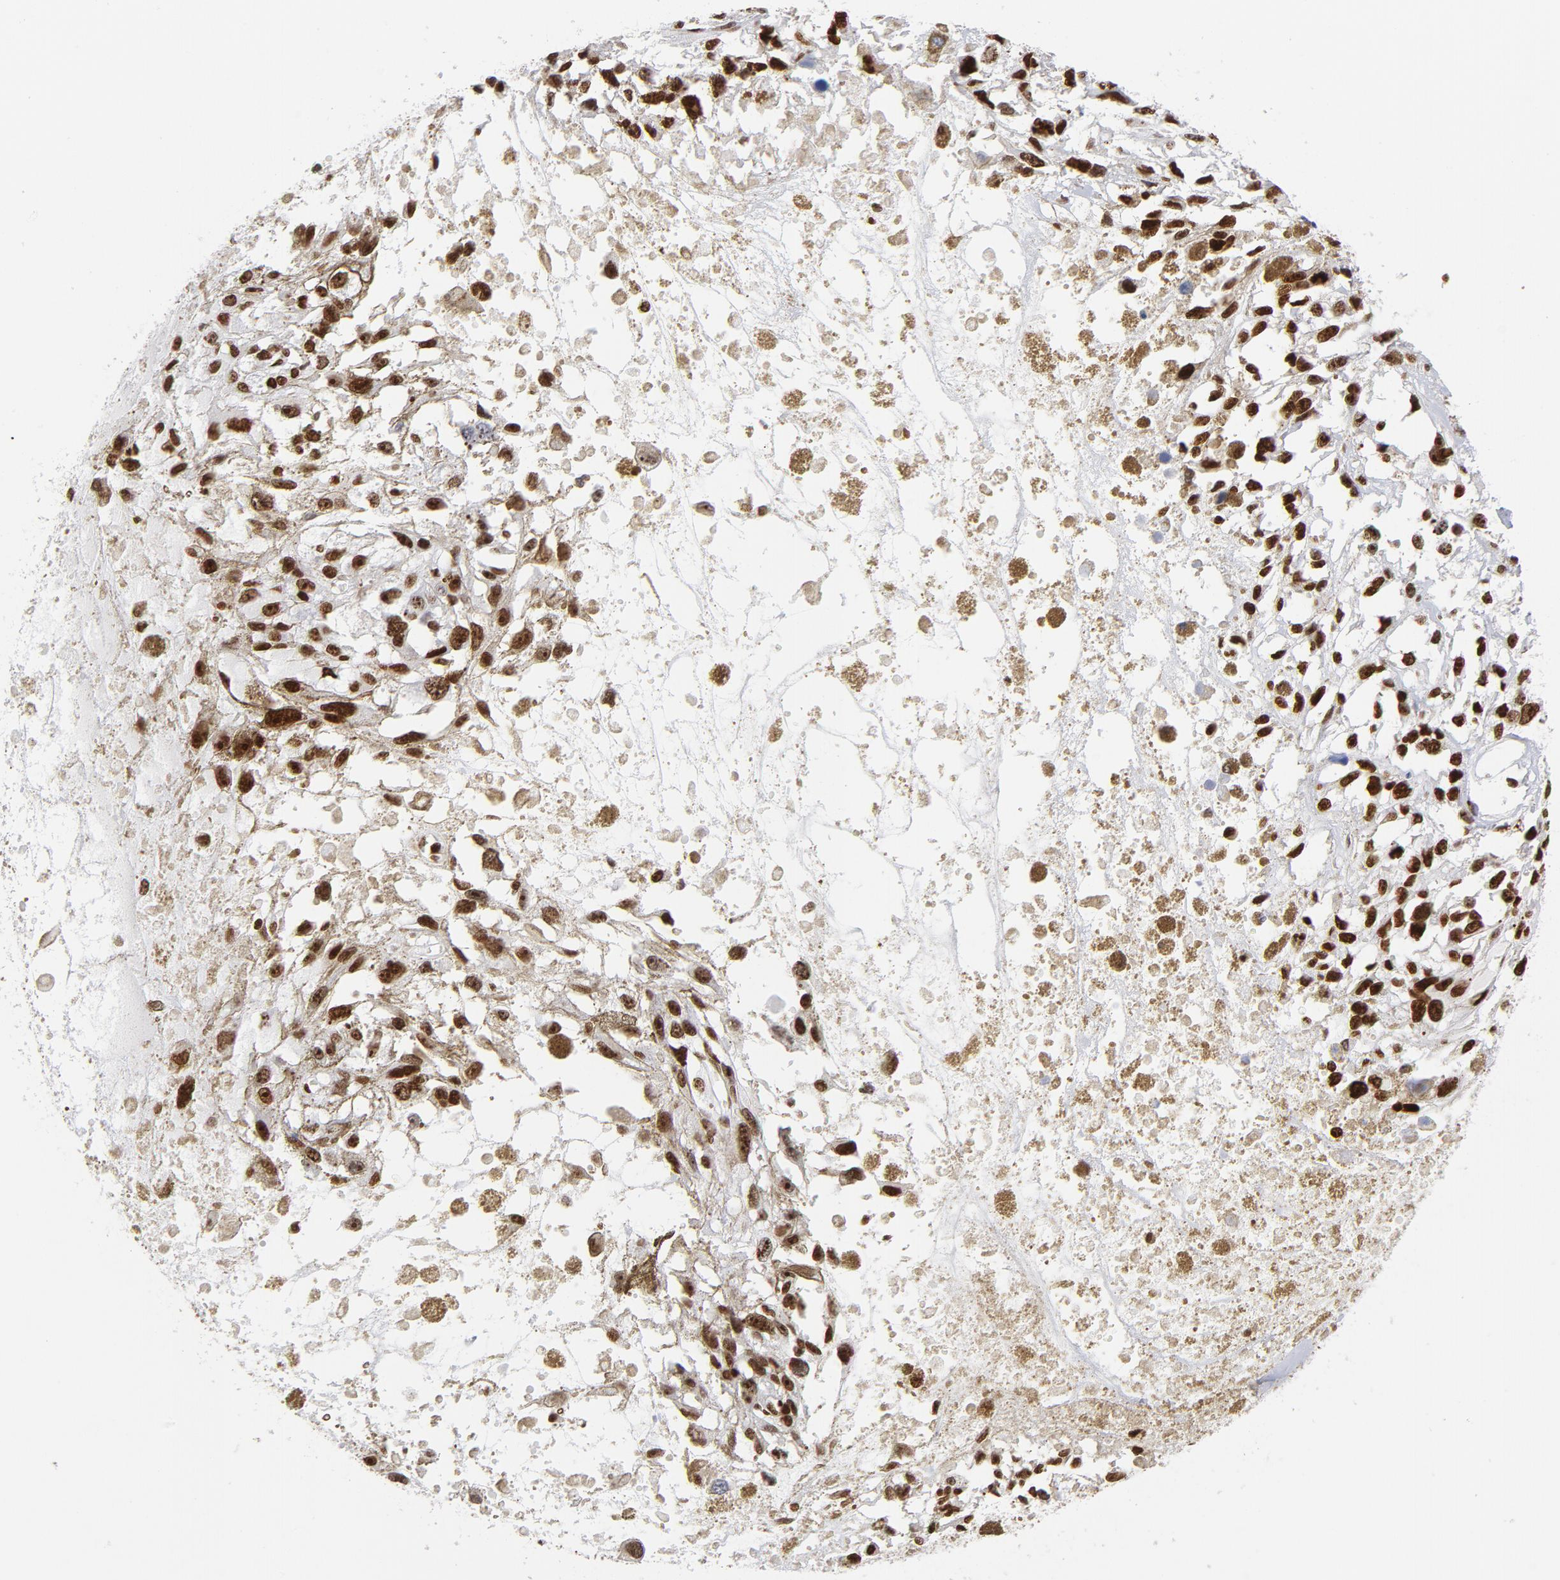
{"staining": {"intensity": "strong", "quantity": ">75%", "location": "nuclear"}, "tissue": "melanoma", "cell_type": "Tumor cells", "image_type": "cancer", "snomed": [{"axis": "morphology", "description": "Malignant melanoma, Metastatic site"}, {"axis": "topography", "description": "Lymph node"}], "caption": "Melanoma was stained to show a protein in brown. There is high levels of strong nuclear expression in approximately >75% of tumor cells. The staining is performed using DAB brown chromogen to label protein expression. The nuclei are counter-stained blue using hematoxylin.", "gene": "TOP2B", "patient": {"sex": "male", "age": 59}}